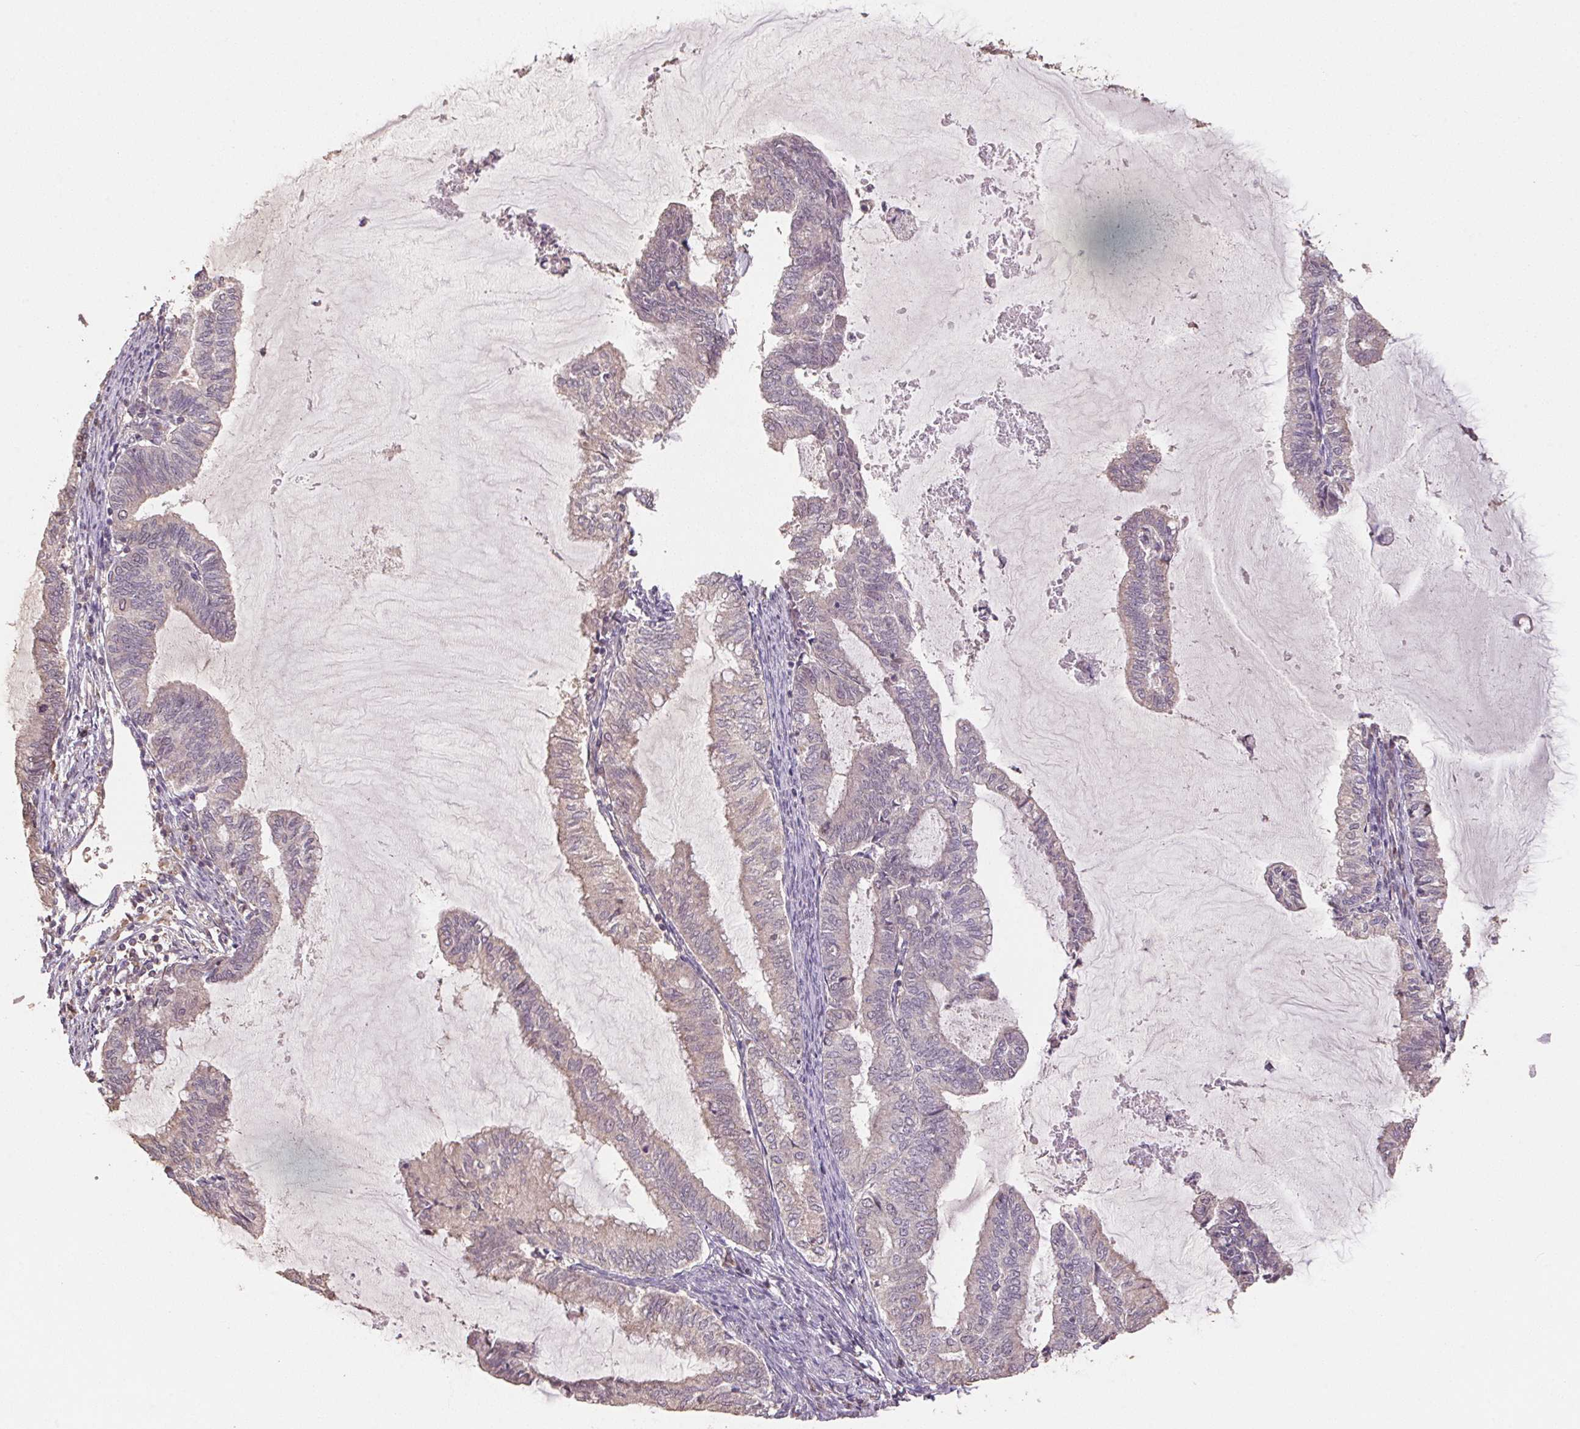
{"staining": {"intensity": "negative", "quantity": "none", "location": "none"}, "tissue": "endometrial cancer", "cell_type": "Tumor cells", "image_type": "cancer", "snomed": [{"axis": "morphology", "description": "Adenocarcinoma, NOS"}, {"axis": "topography", "description": "Endometrium"}], "caption": "Tumor cells show no significant protein staining in endometrial cancer (adenocarcinoma). (DAB immunohistochemistry visualized using brightfield microscopy, high magnification).", "gene": "CENPF", "patient": {"sex": "female", "age": 79}}